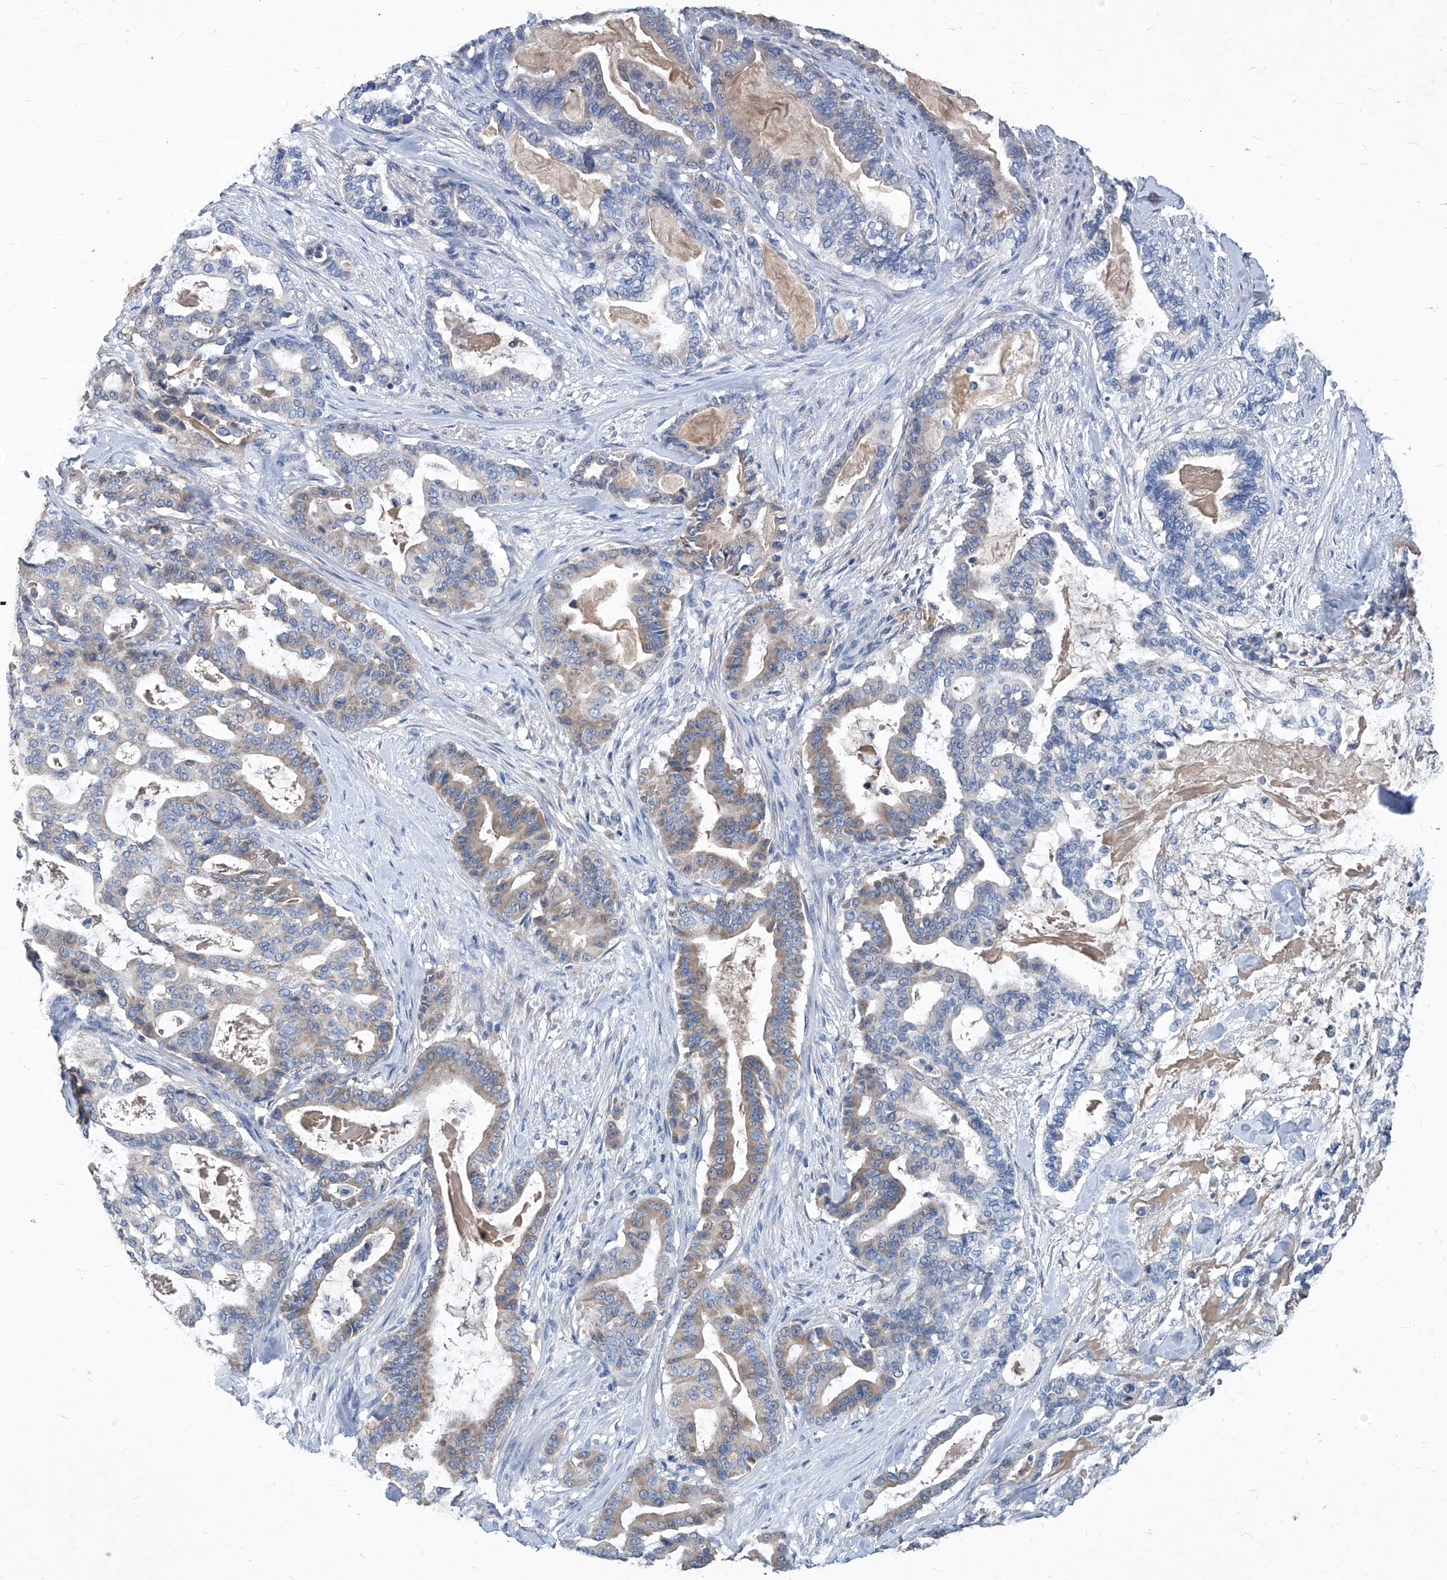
{"staining": {"intensity": "weak", "quantity": "25%-75%", "location": "cytoplasmic/membranous"}, "tissue": "pancreatic cancer", "cell_type": "Tumor cells", "image_type": "cancer", "snomed": [{"axis": "morphology", "description": "Adenocarcinoma, NOS"}, {"axis": "topography", "description": "Pancreas"}], "caption": "Immunohistochemical staining of pancreatic cancer reveals low levels of weak cytoplasmic/membranous expression in about 25%-75% of tumor cells.", "gene": "MTARC1", "patient": {"sex": "male", "age": 63}}